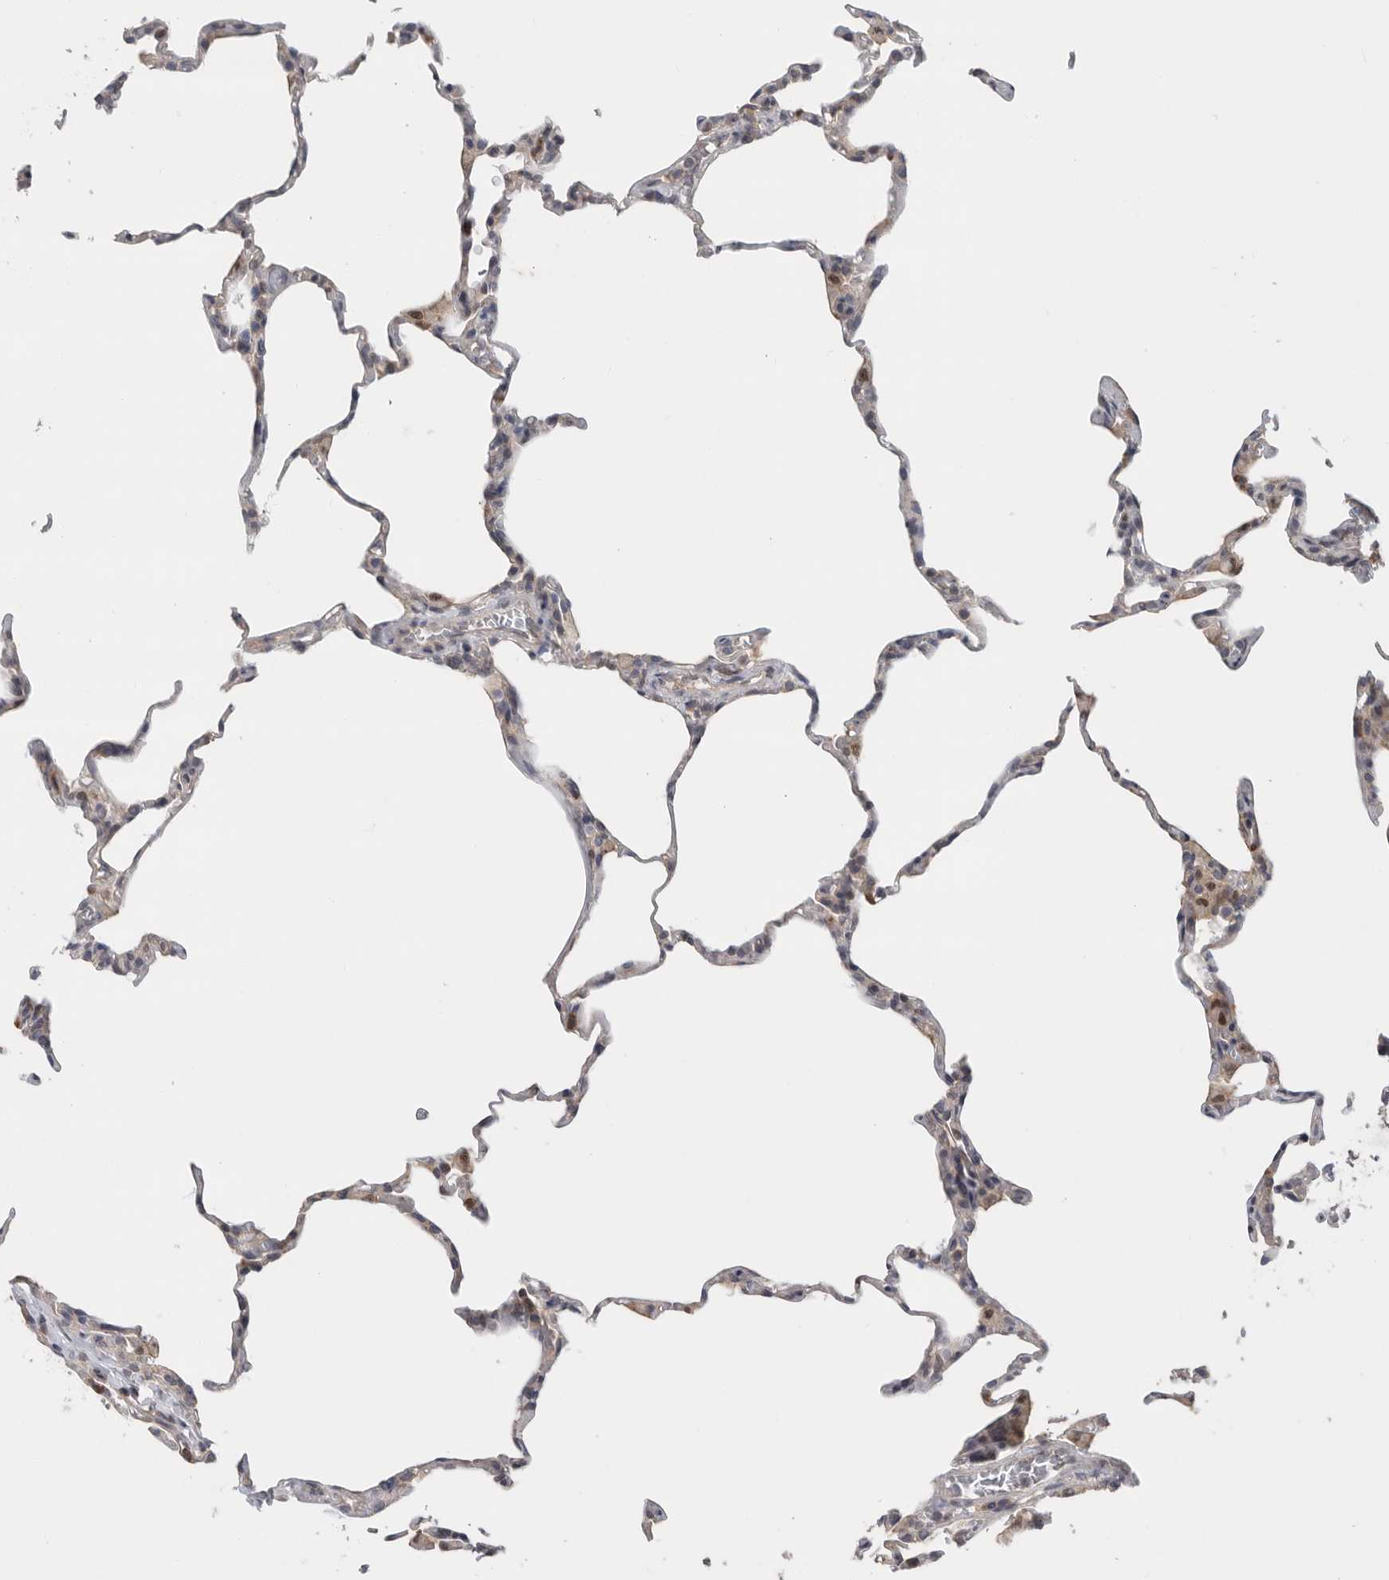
{"staining": {"intensity": "weak", "quantity": "<25%", "location": "cytoplasmic/membranous"}, "tissue": "lung", "cell_type": "Alveolar cells", "image_type": "normal", "snomed": [{"axis": "morphology", "description": "Normal tissue, NOS"}, {"axis": "topography", "description": "Lung"}], "caption": "IHC image of benign lung stained for a protein (brown), which shows no expression in alveolar cells.", "gene": "KLK5", "patient": {"sex": "male", "age": 20}}